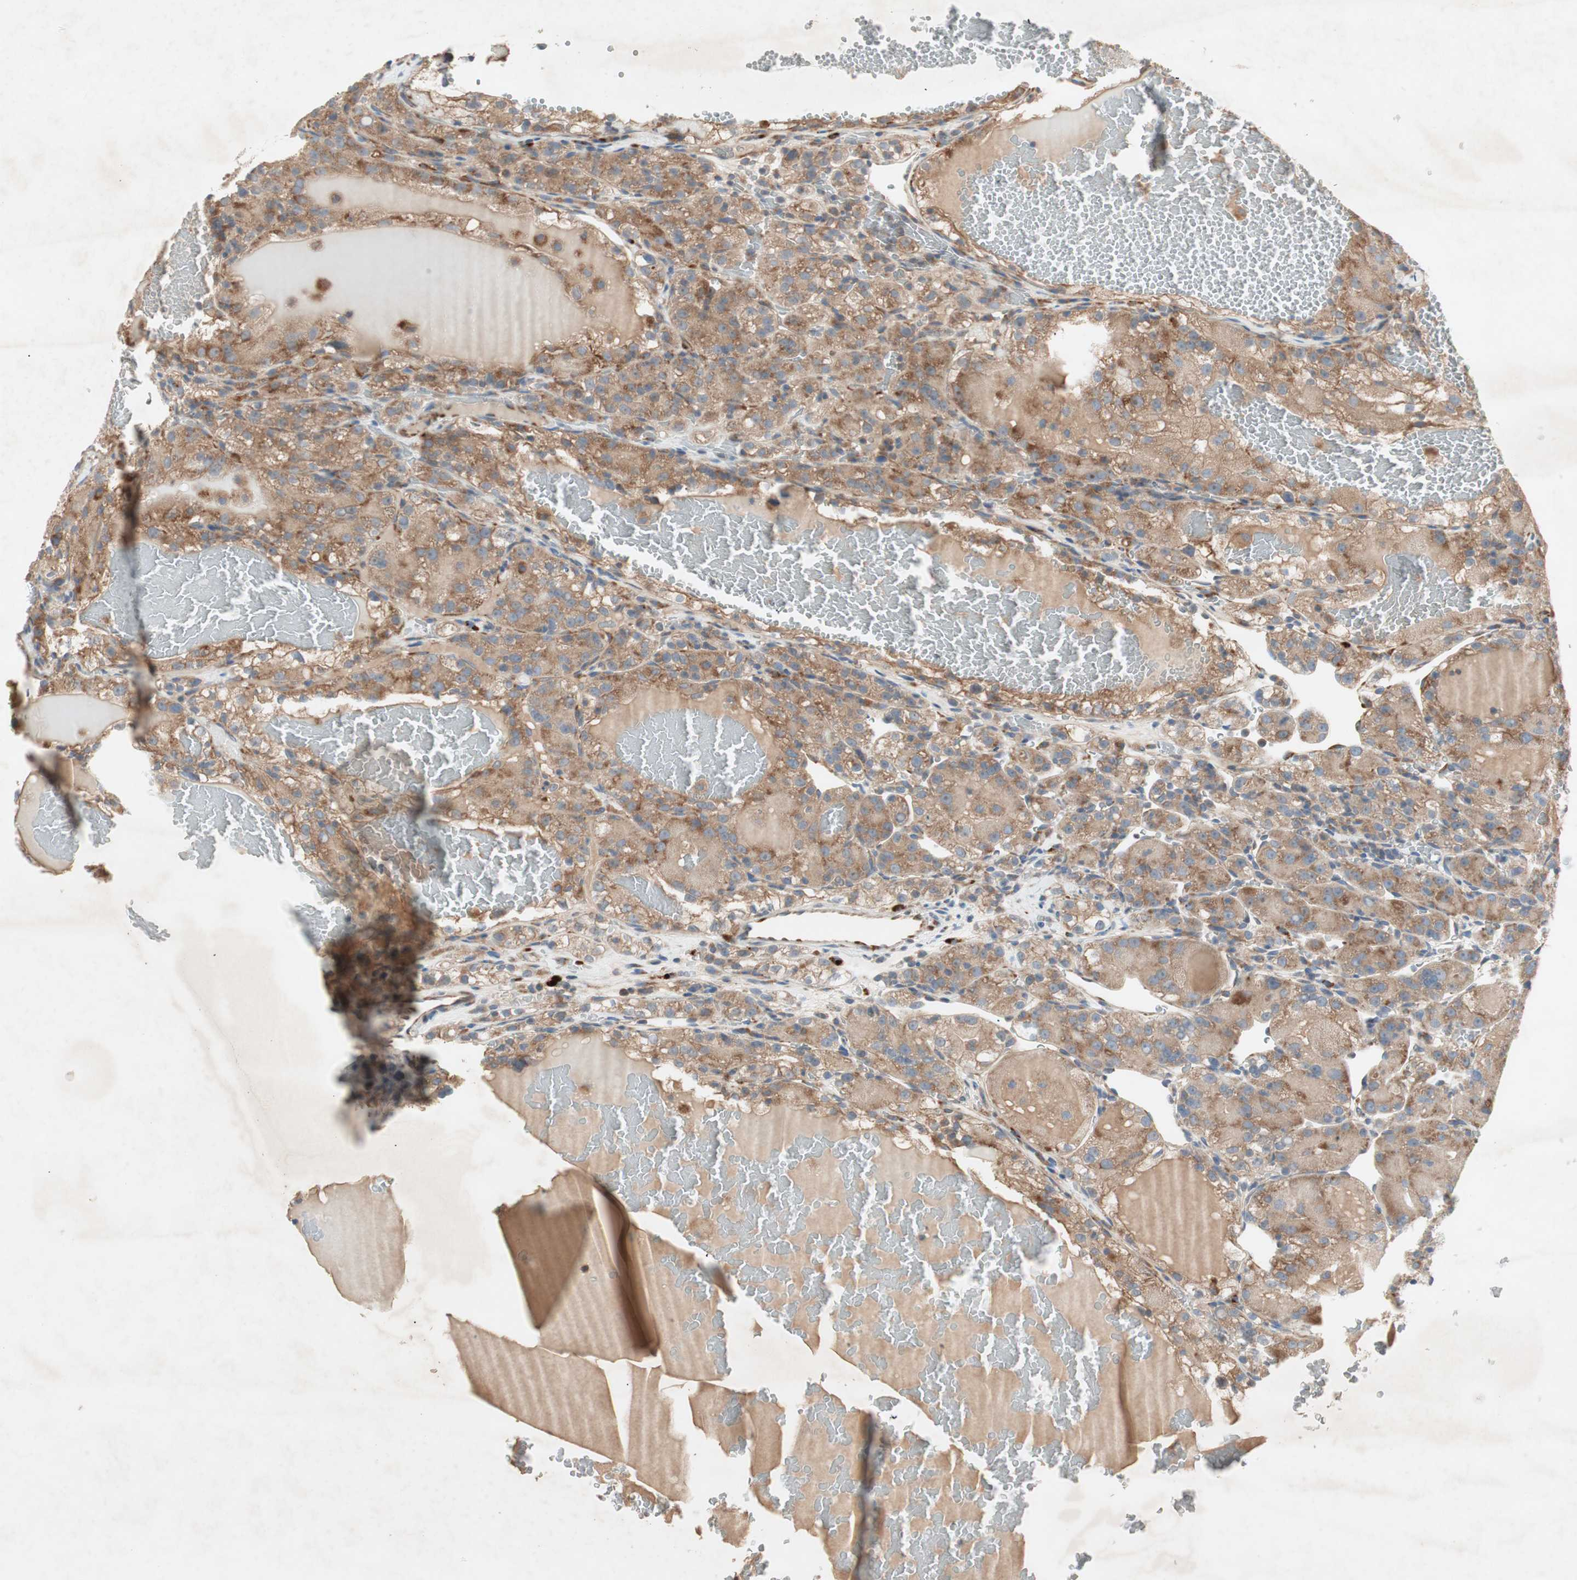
{"staining": {"intensity": "moderate", "quantity": ">75%", "location": "cytoplasmic/membranous"}, "tissue": "renal cancer", "cell_type": "Tumor cells", "image_type": "cancer", "snomed": [{"axis": "morphology", "description": "Normal tissue, NOS"}, {"axis": "morphology", "description": "Adenocarcinoma, NOS"}, {"axis": "topography", "description": "Kidney"}], "caption": "A micrograph of renal cancer stained for a protein exhibits moderate cytoplasmic/membranous brown staining in tumor cells.", "gene": "RPL23", "patient": {"sex": "male", "age": 61}}